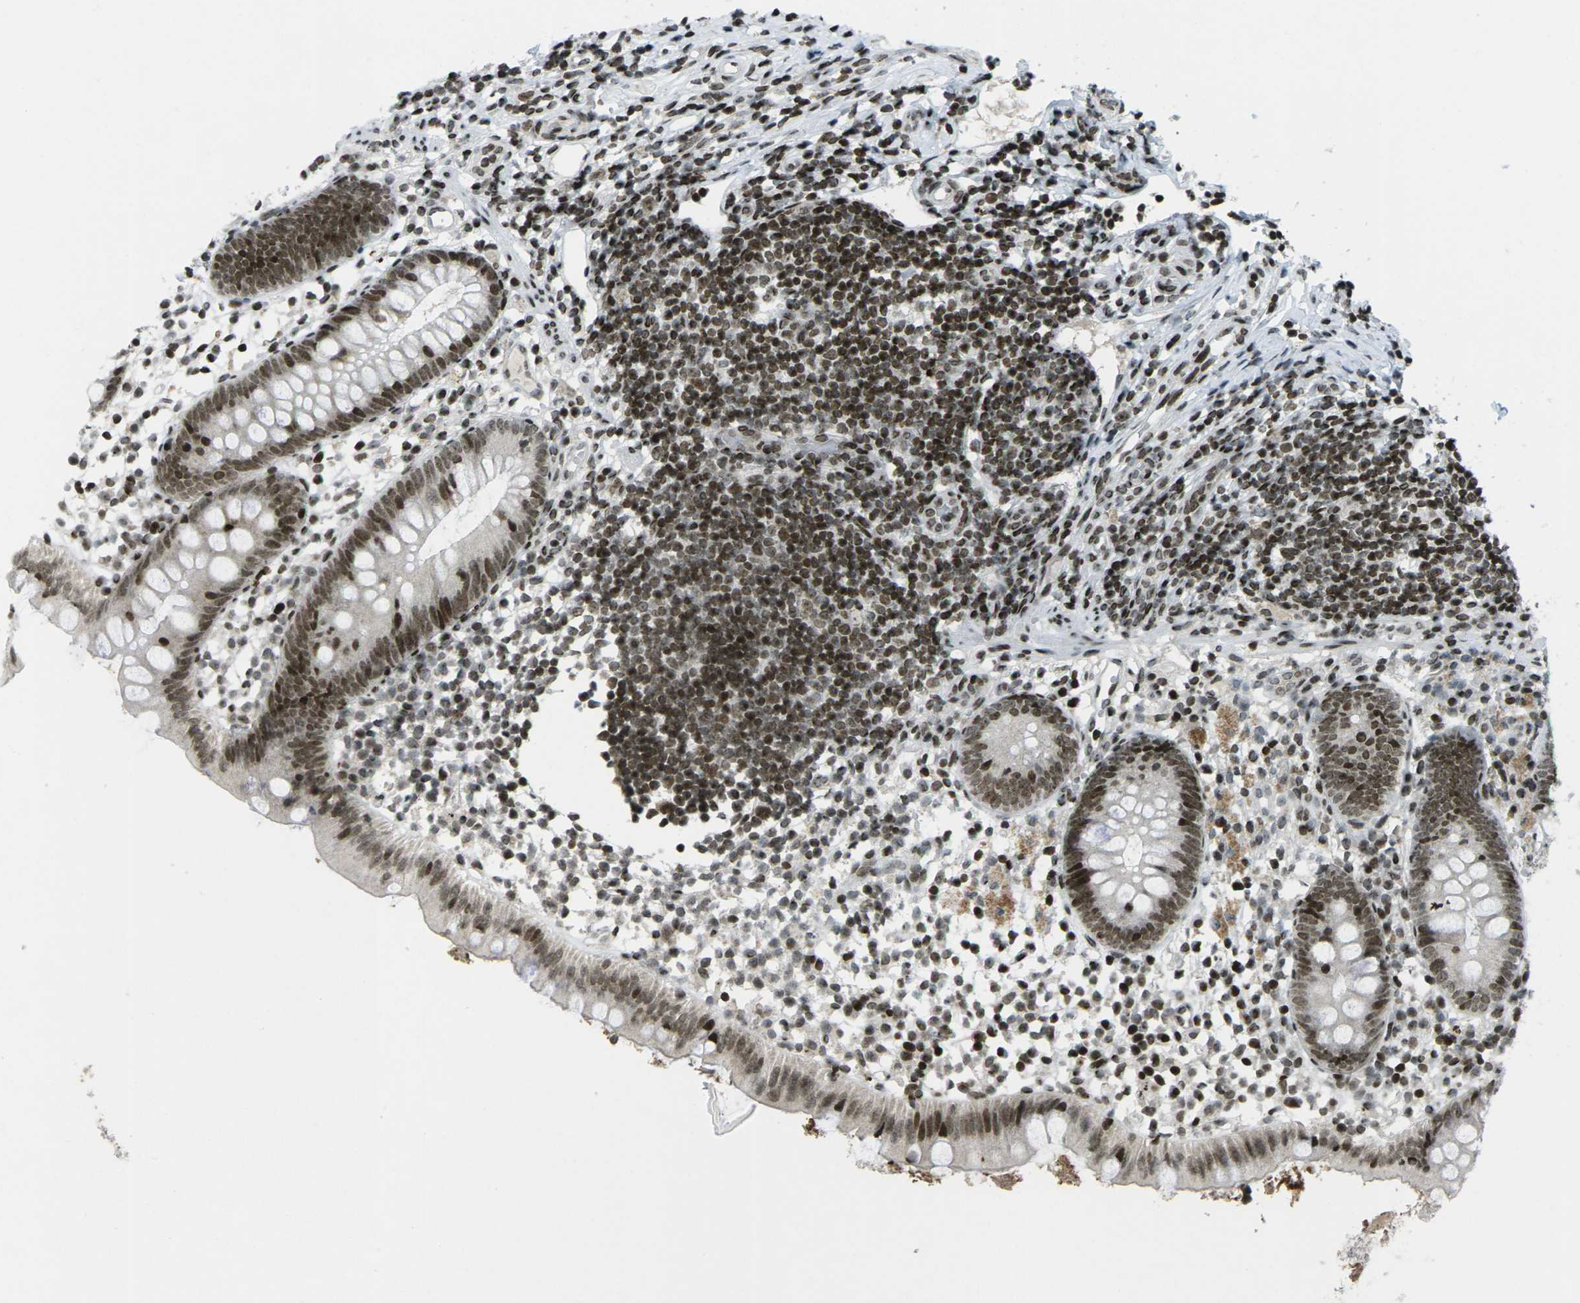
{"staining": {"intensity": "moderate", "quantity": ">75%", "location": "nuclear"}, "tissue": "appendix", "cell_type": "Glandular cells", "image_type": "normal", "snomed": [{"axis": "morphology", "description": "Normal tissue, NOS"}, {"axis": "topography", "description": "Appendix"}], "caption": "Immunohistochemistry (IHC) histopathology image of unremarkable appendix: human appendix stained using IHC reveals medium levels of moderate protein expression localized specifically in the nuclear of glandular cells, appearing as a nuclear brown color.", "gene": "EME1", "patient": {"sex": "female", "age": 20}}